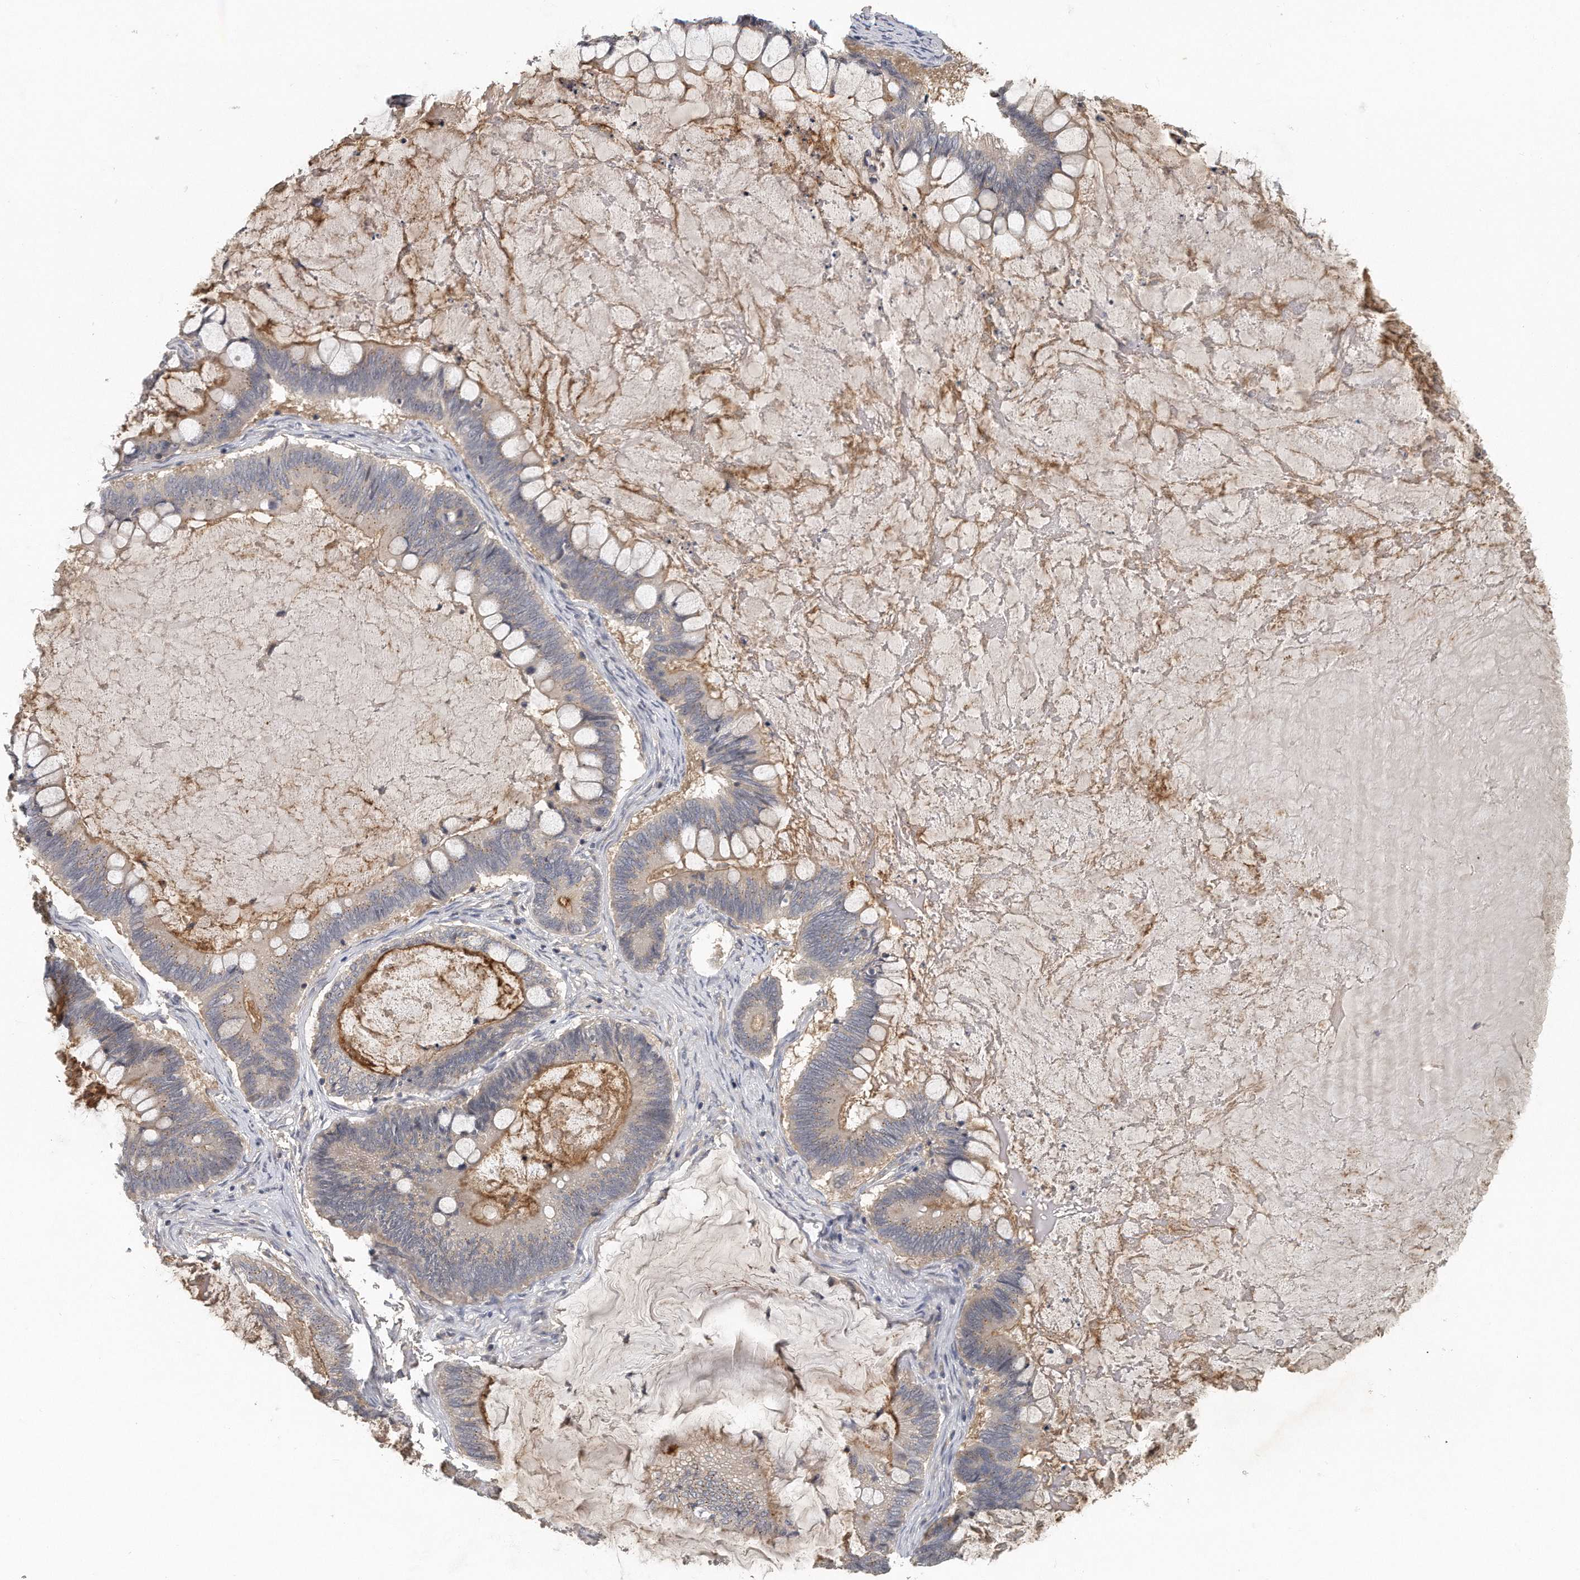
{"staining": {"intensity": "weak", "quantity": "<25%", "location": "cytoplasmic/membranous"}, "tissue": "ovarian cancer", "cell_type": "Tumor cells", "image_type": "cancer", "snomed": [{"axis": "morphology", "description": "Cystadenocarcinoma, mucinous, NOS"}, {"axis": "topography", "description": "Ovary"}], "caption": "High power microscopy image of an IHC image of ovarian cancer (mucinous cystadenocarcinoma), revealing no significant positivity in tumor cells.", "gene": "TRAPPC14", "patient": {"sex": "female", "age": 61}}